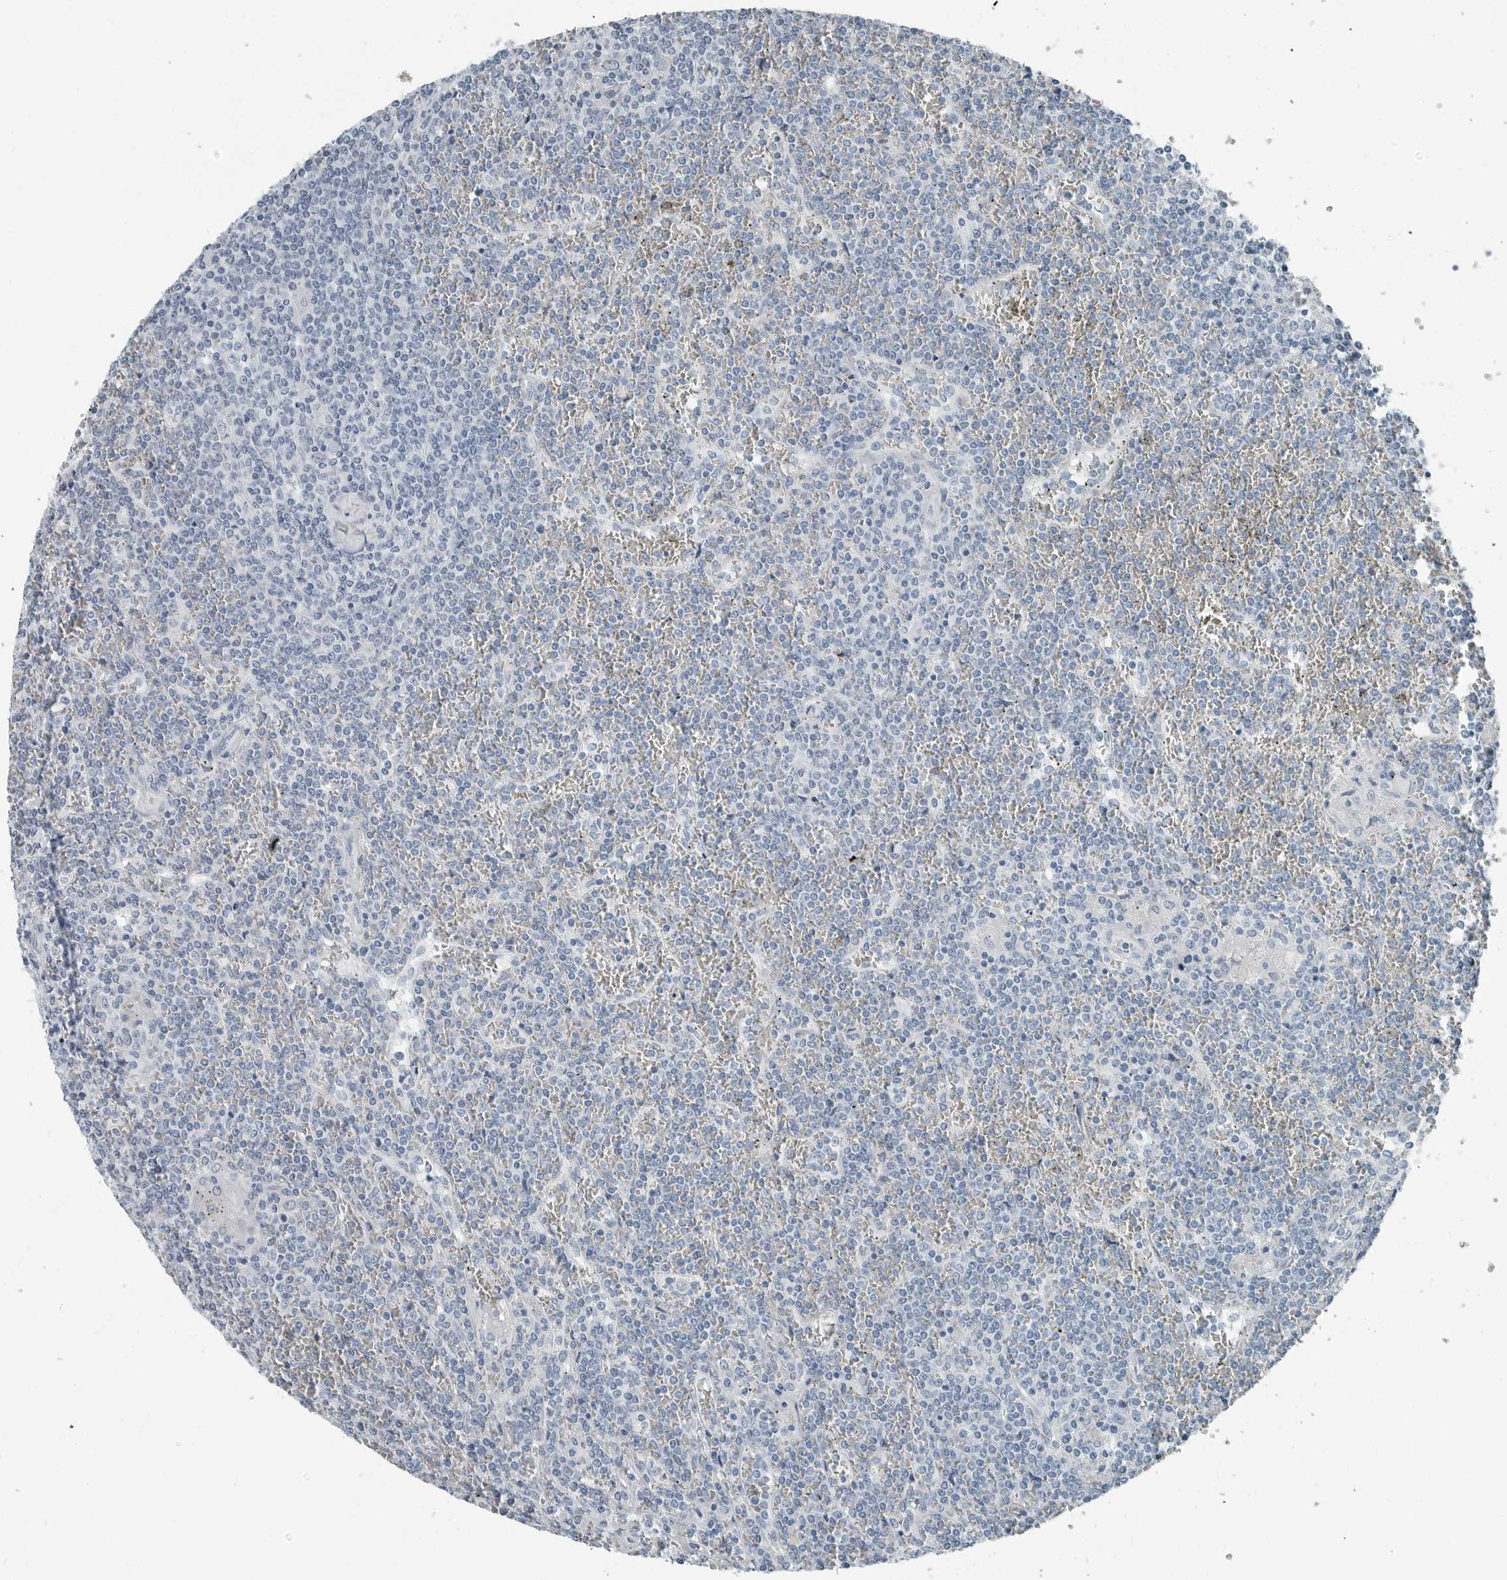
{"staining": {"intensity": "negative", "quantity": "none", "location": "none"}, "tissue": "lymphoma", "cell_type": "Tumor cells", "image_type": "cancer", "snomed": [{"axis": "morphology", "description": "Malignant lymphoma, non-Hodgkin's type, Low grade"}, {"axis": "topography", "description": "Spleen"}], "caption": "High power microscopy photomicrograph of an IHC image of malignant lymphoma, non-Hodgkin's type (low-grade), revealing no significant positivity in tumor cells.", "gene": "ZPBP2", "patient": {"sex": "female", "age": 19}}